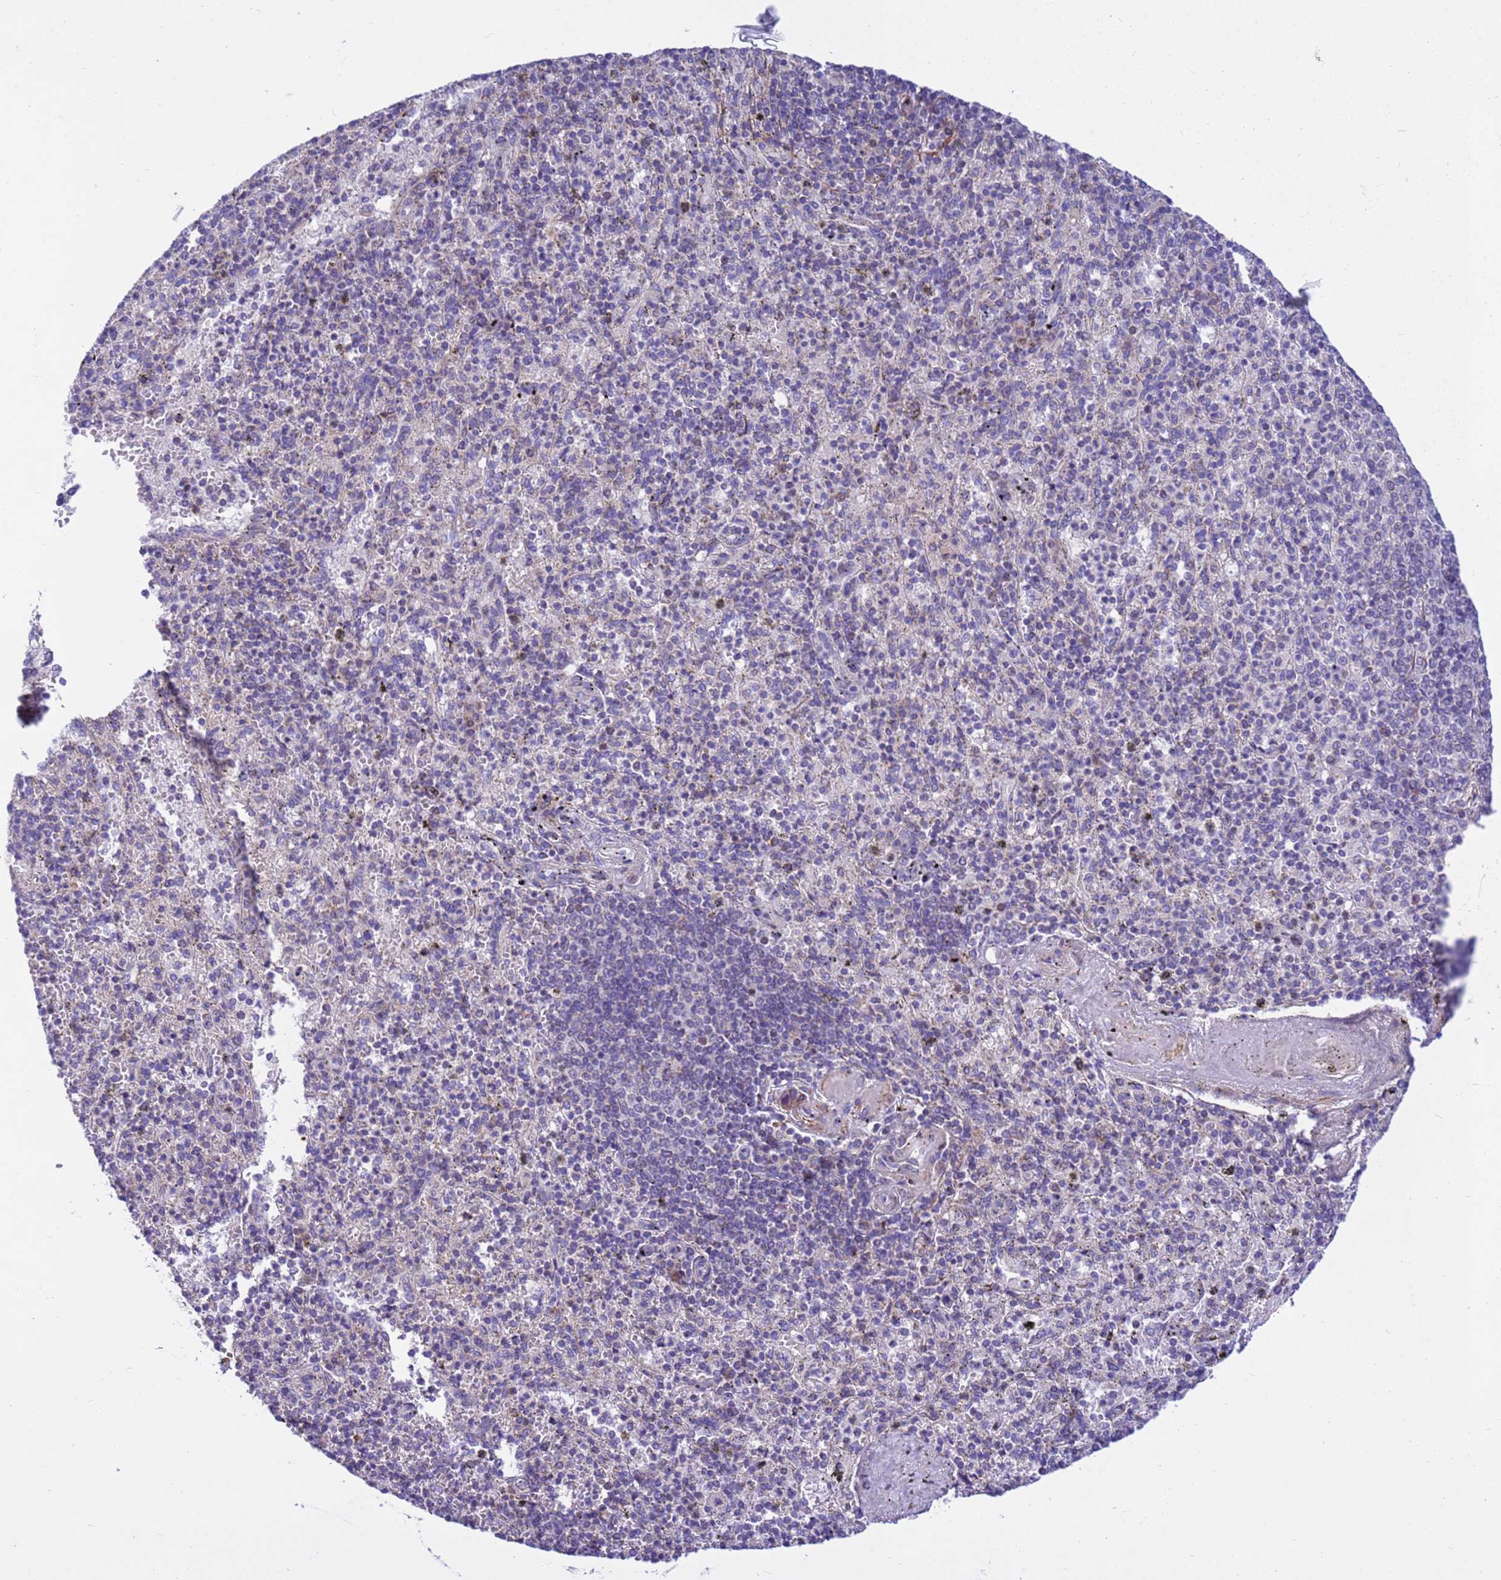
{"staining": {"intensity": "weak", "quantity": "<25%", "location": "cytoplasmic/membranous,nuclear"}, "tissue": "spleen", "cell_type": "Cells in red pulp", "image_type": "normal", "snomed": [{"axis": "morphology", "description": "Normal tissue, NOS"}, {"axis": "topography", "description": "Spleen"}], "caption": "This micrograph is of normal spleen stained with IHC to label a protein in brown with the nuclei are counter-stained blue. There is no positivity in cells in red pulp. (Immunohistochemistry, brightfield microscopy, high magnification).", "gene": "P2RX7", "patient": {"sex": "male", "age": 82}}